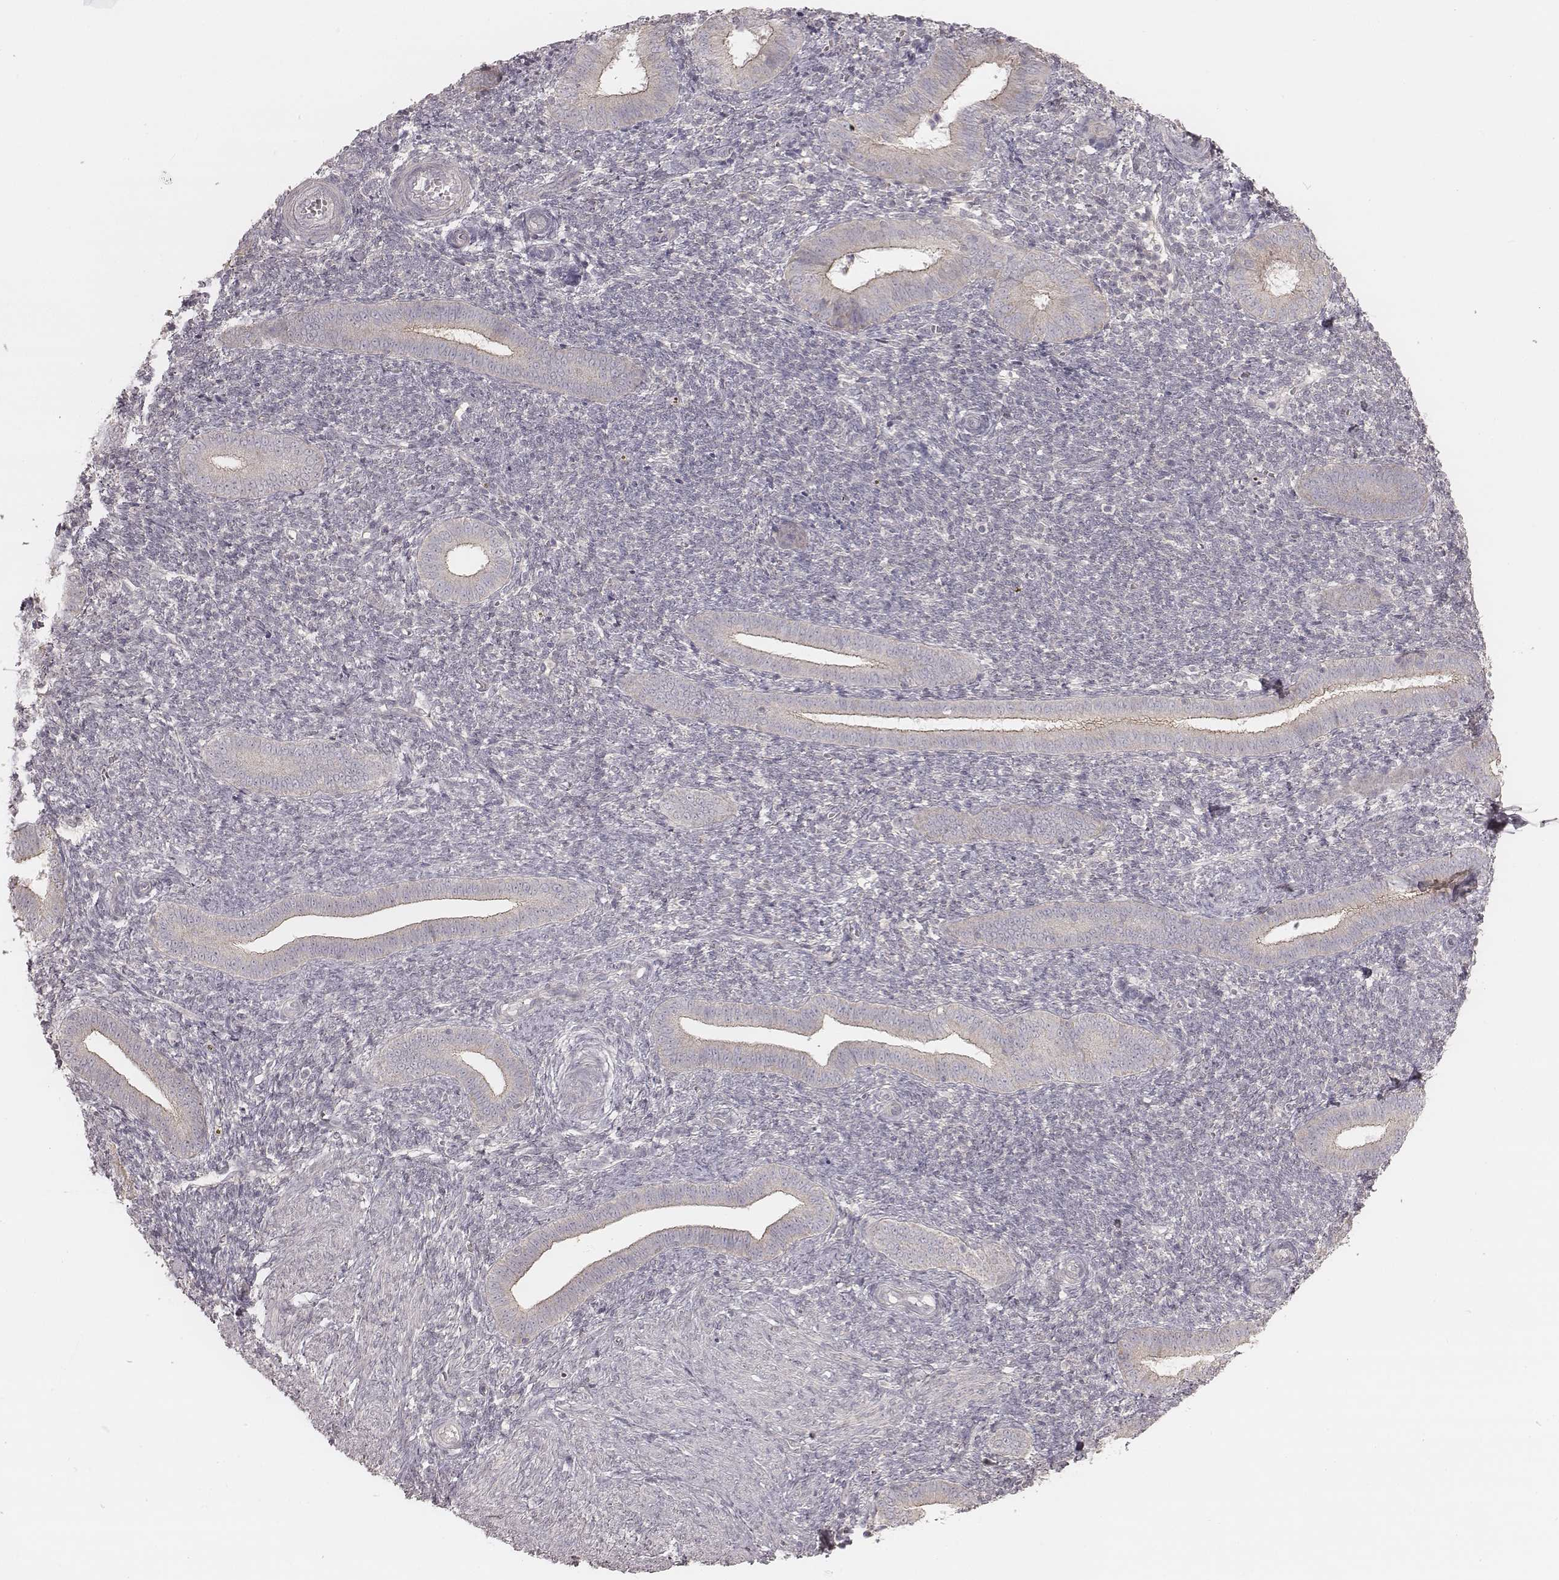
{"staining": {"intensity": "negative", "quantity": "none", "location": "none"}, "tissue": "endometrium", "cell_type": "Cells in endometrial stroma", "image_type": "normal", "snomed": [{"axis": "morphology", "description": "Normal tissue, NOS"}, {"axis": "topography", "description": "Endometrium"}], "caption": "Endometrium was stained to show a protein in brown. There is no significant staining in cells in endometrial stroma. (Brightfield microscopy of DAB immunohistochemistry at high magnification).", "gene": "TDRD5", "patient": {"sex": "female", "age": 25}}